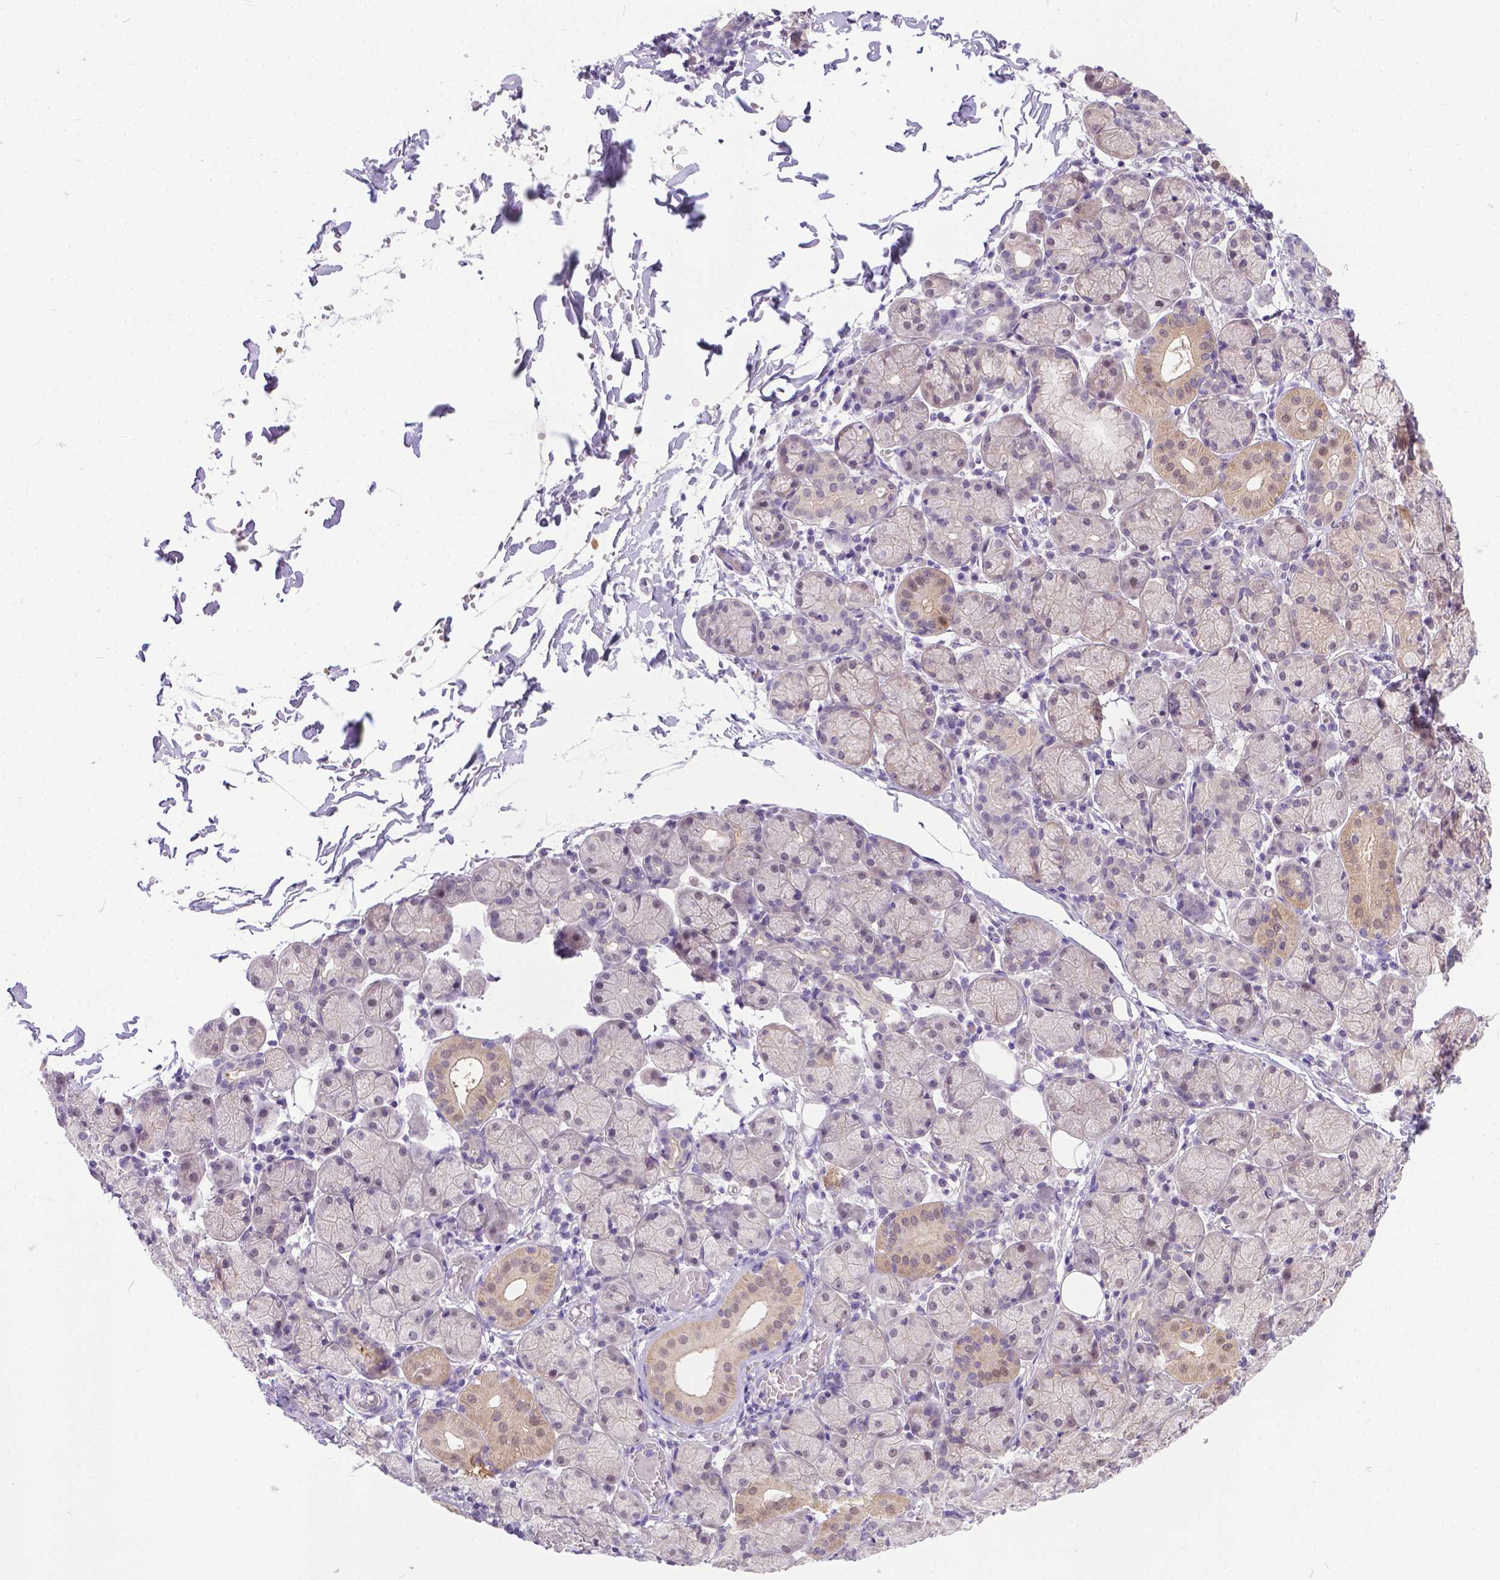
{"staining": {"intensity": "weak", "quantity": "<25%", "location": "cytoplasmic/membranous"}, "tissue": "salivary gland", "cell_type": "Glandular cells", "image_type": "normal", "snomed": [{"axis": "morphology", "description": "Normal tissue, NOS"}, {"axis": "topography", "description": "Salivary gland"}, {"axis": "topography", "description": "Peripheral nerve tissue"}], "caption": "Micrograph shows no protein positivity in glandular cells of unremarkable salivary gland. Nuclei are stained in blue.", "gene": "TTLL6", "patient": {"sex": "female", "age": 24}}